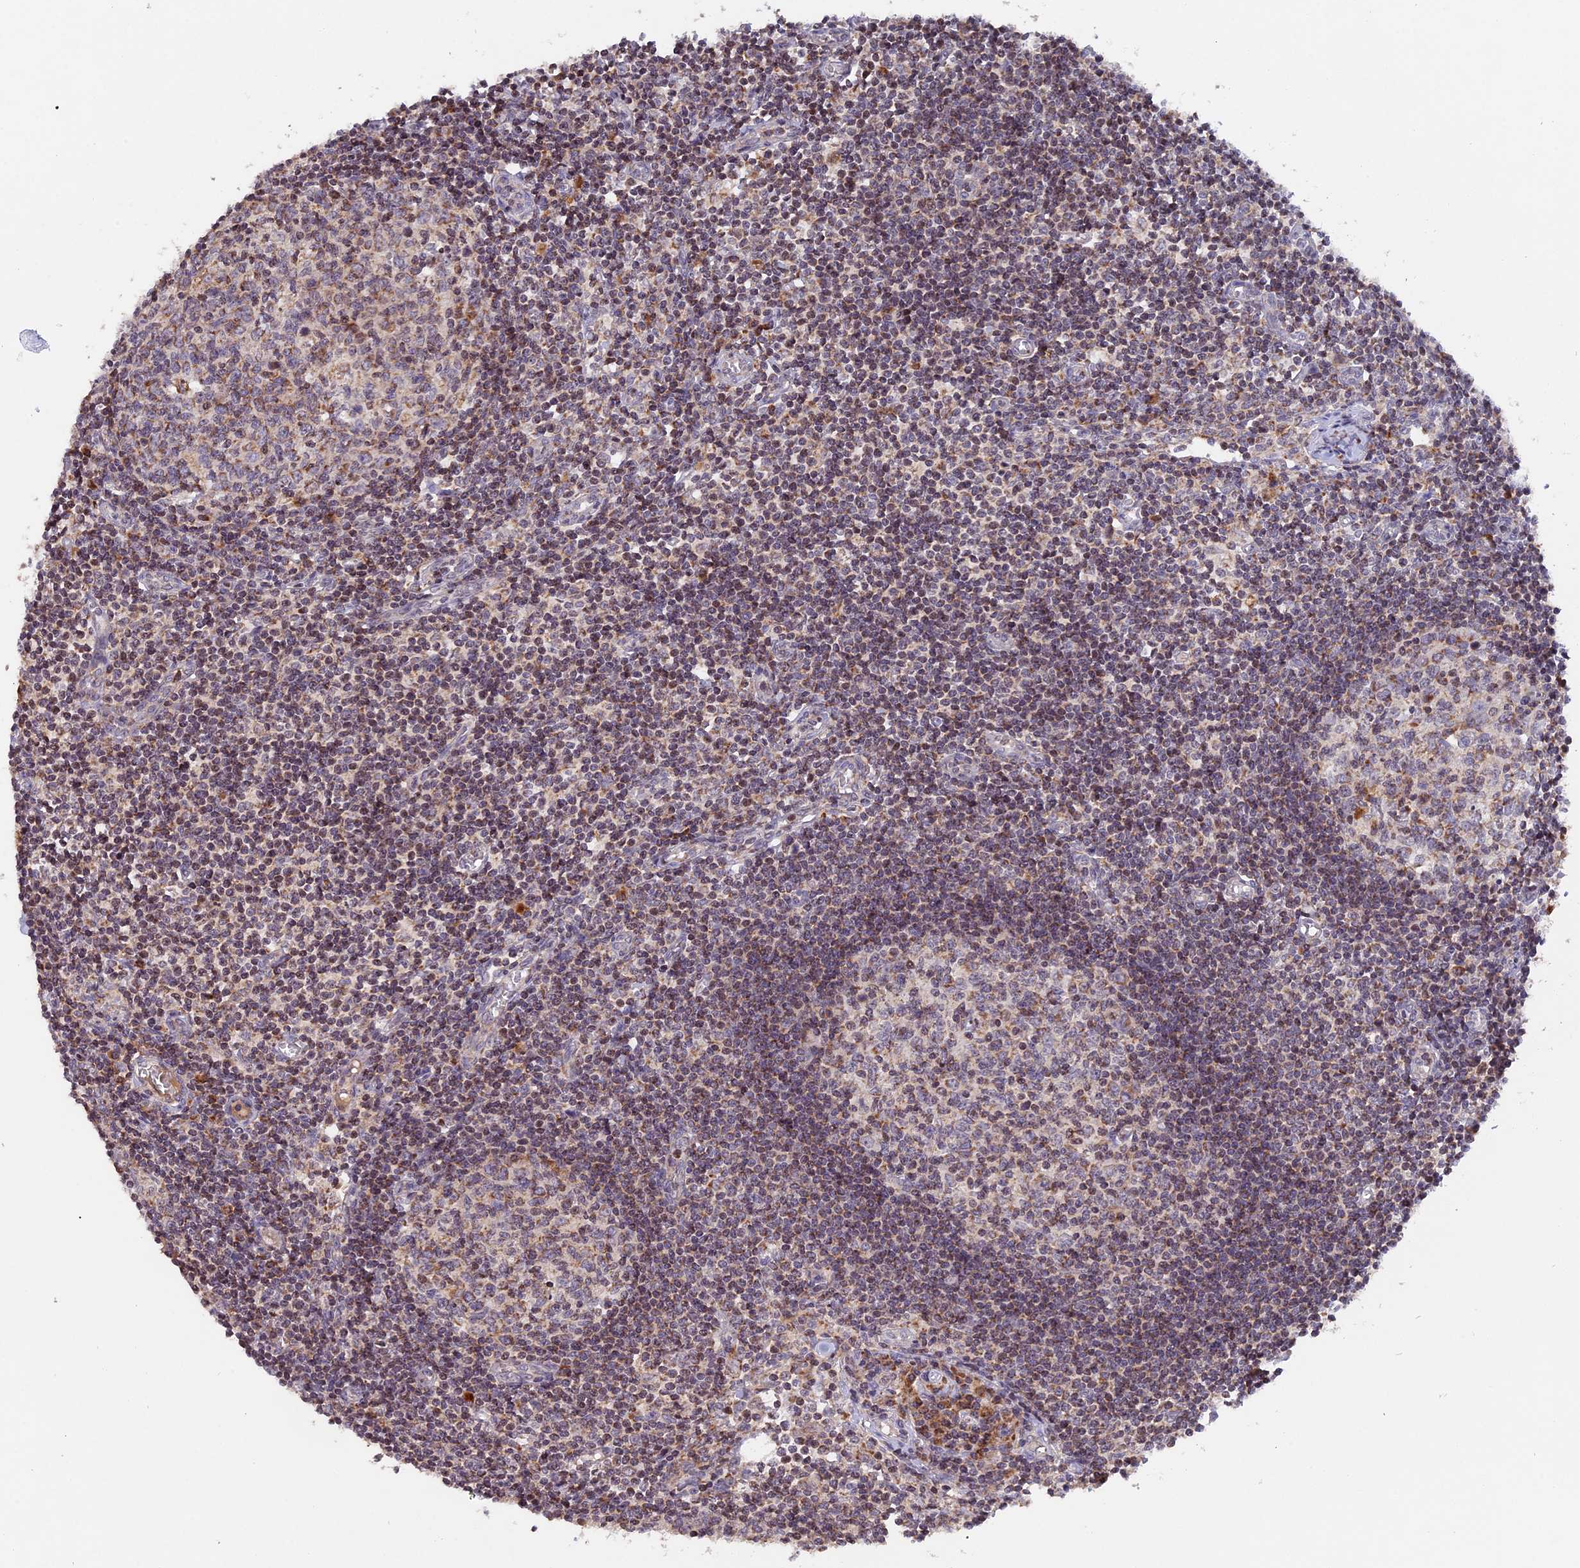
{"staining": {"intensity": "weak", "quantity": "<25%", "location": "cytoplasmic/membranous"}, "tissue": "lymph node", "cell_type": "Germinal center cells", "image_type": "normal", "snomed": [{"axis": "morphology", "description": "Normal tissue, NOS"}, {"axis": "topography", "description": "Lymph node"}], "caption": "This is a histopathology image of IHC staining of benign lymph node, which shows no positivity in germinal center cells.", "gene": "MPV17L", "patient": {"sex": "female", "age": 55}}